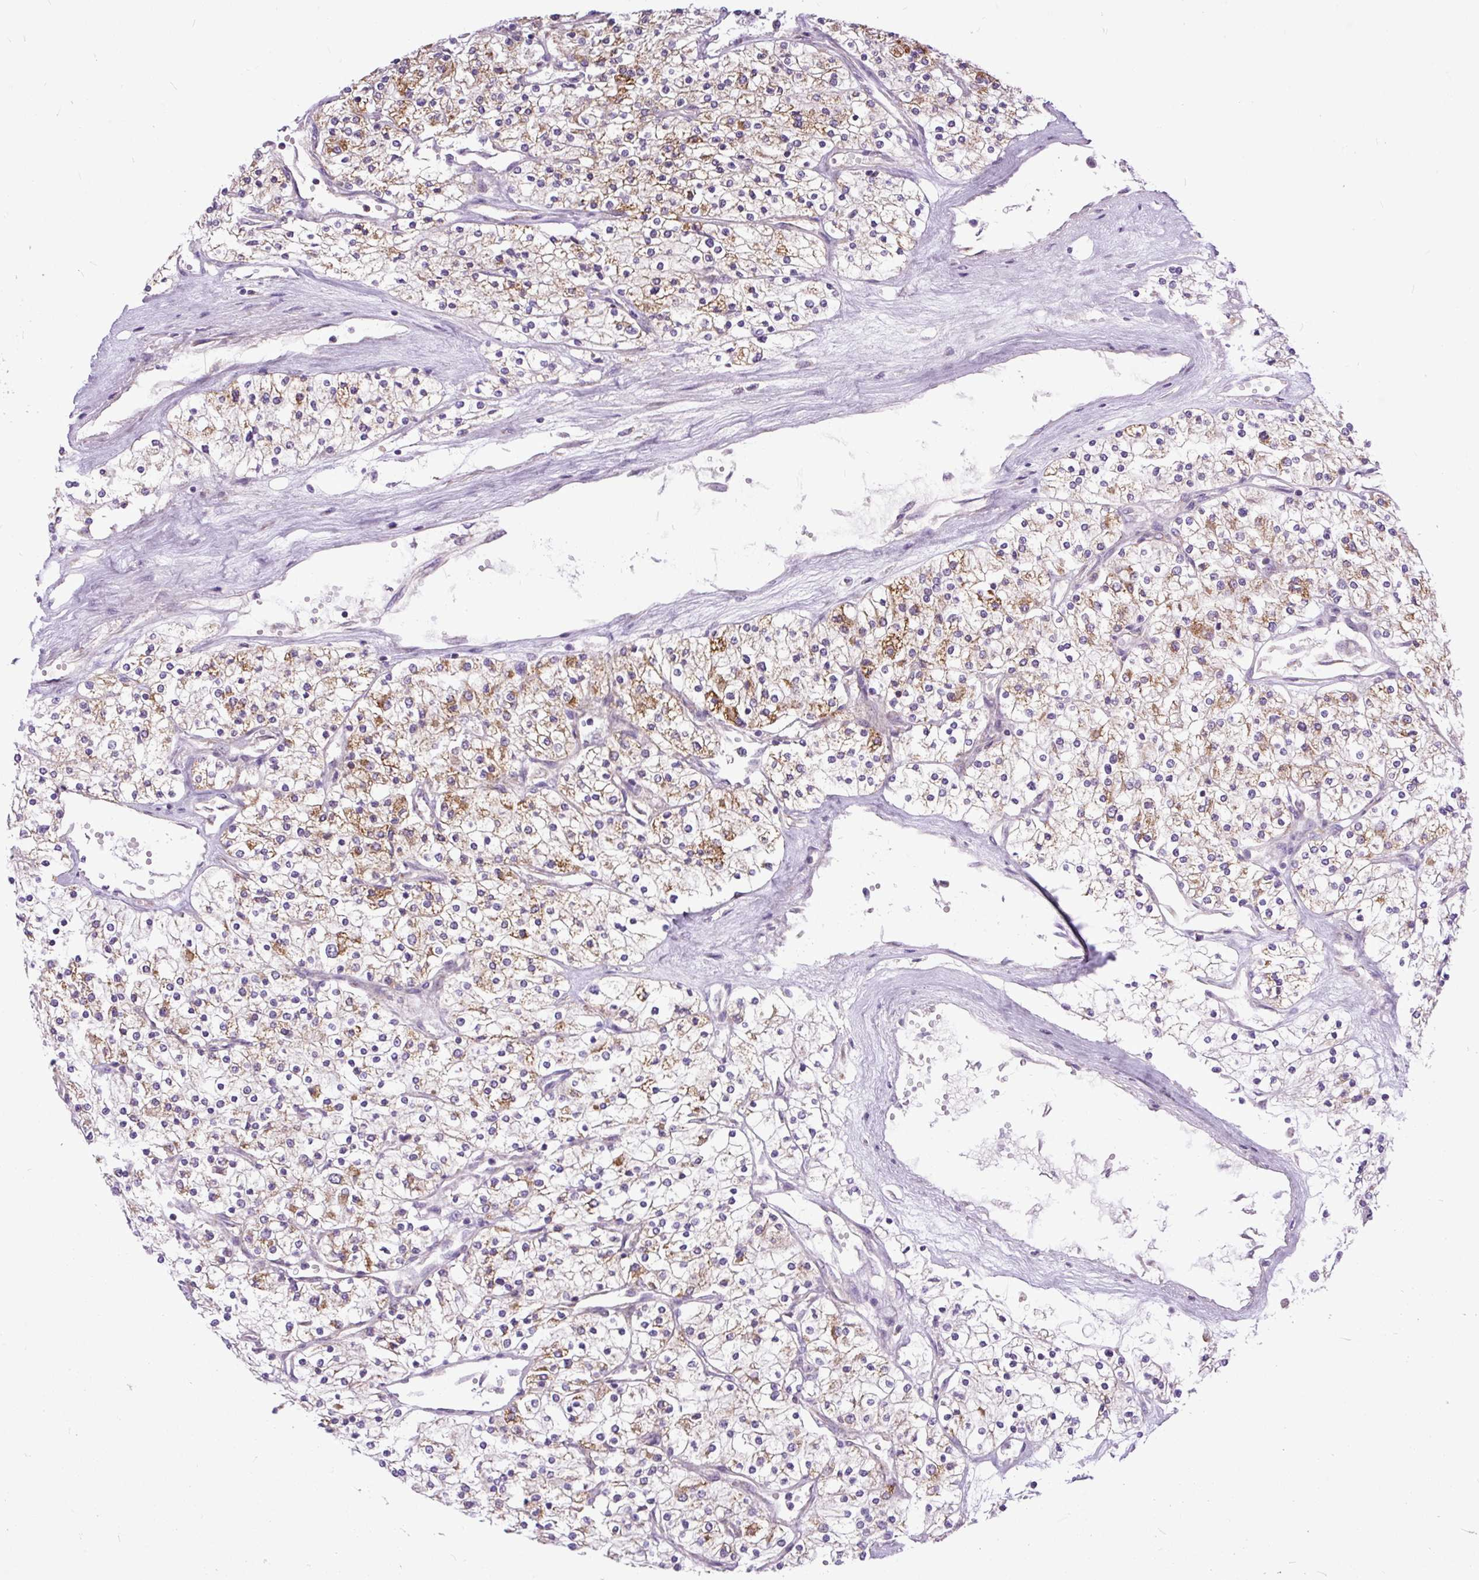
{"staining": {"intensity": "moderate", "quantity": ">75%", "location": "cytoplasmic/membranous"}, "tissue": "renal cancer", "cell_type": "Tumor cells", "image_type": "cancer", "snomed": [{"axis": "morphology", "description": "Adenocarcinoma, NOS"}, {"axis": "topography", "description": "Kidney"}], "caption": "The histopathology image demonstrates a brown stain indicating the presence of a protein in the cytoplasmic/membranous of tumor cells in adenocarcinoma (renal).", "gene": "TM2D3", "patient": {"sex": "male", "age": 80}}